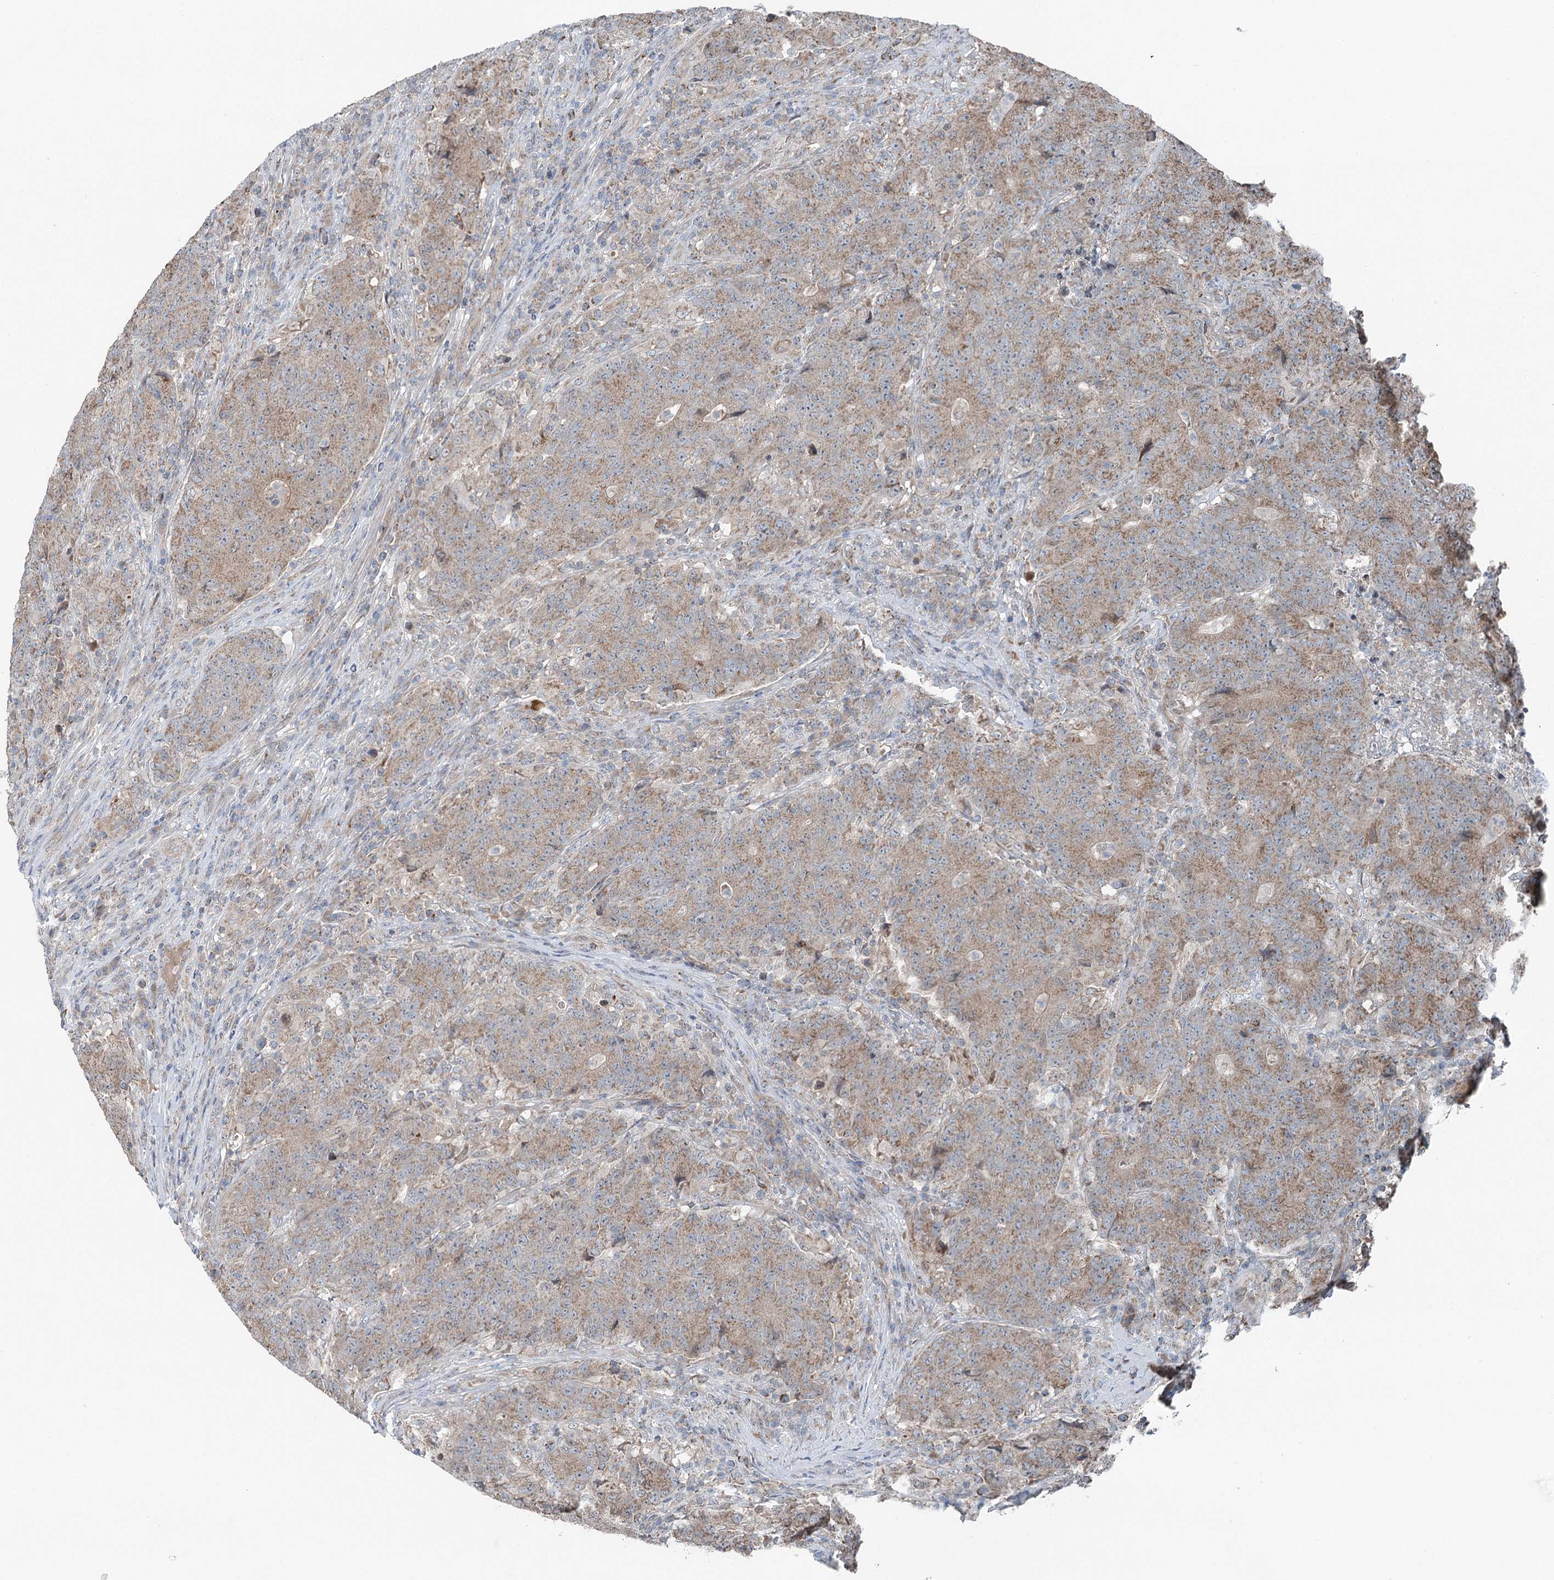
{"staining": {"intensity": "weak", "quantity": ">75%", "location": "cytoplasmic/membranous"}, "tissue": "colorectal cancer", "cell_type": "Tumor cells", "image_type": "cancer", "snomed": [{"axis": "morphology", "description": "Adenocarcinoma, NOS"}, {"axis": "topography", "description": "Colon"}], "caption": "Immunohistochemistry (IHC) image of neoplastic tissue: human colorectal adenocarcinoma stained using immunohistochemistry reveals low levels of weak protein expression localized specifically in the cytoplasmic/membranous of tumor cells, appearing as a cytoplasmic/membranous brown color.", "gene": "CHCHD5", "patient": {"sex": "female", "age": 75}}